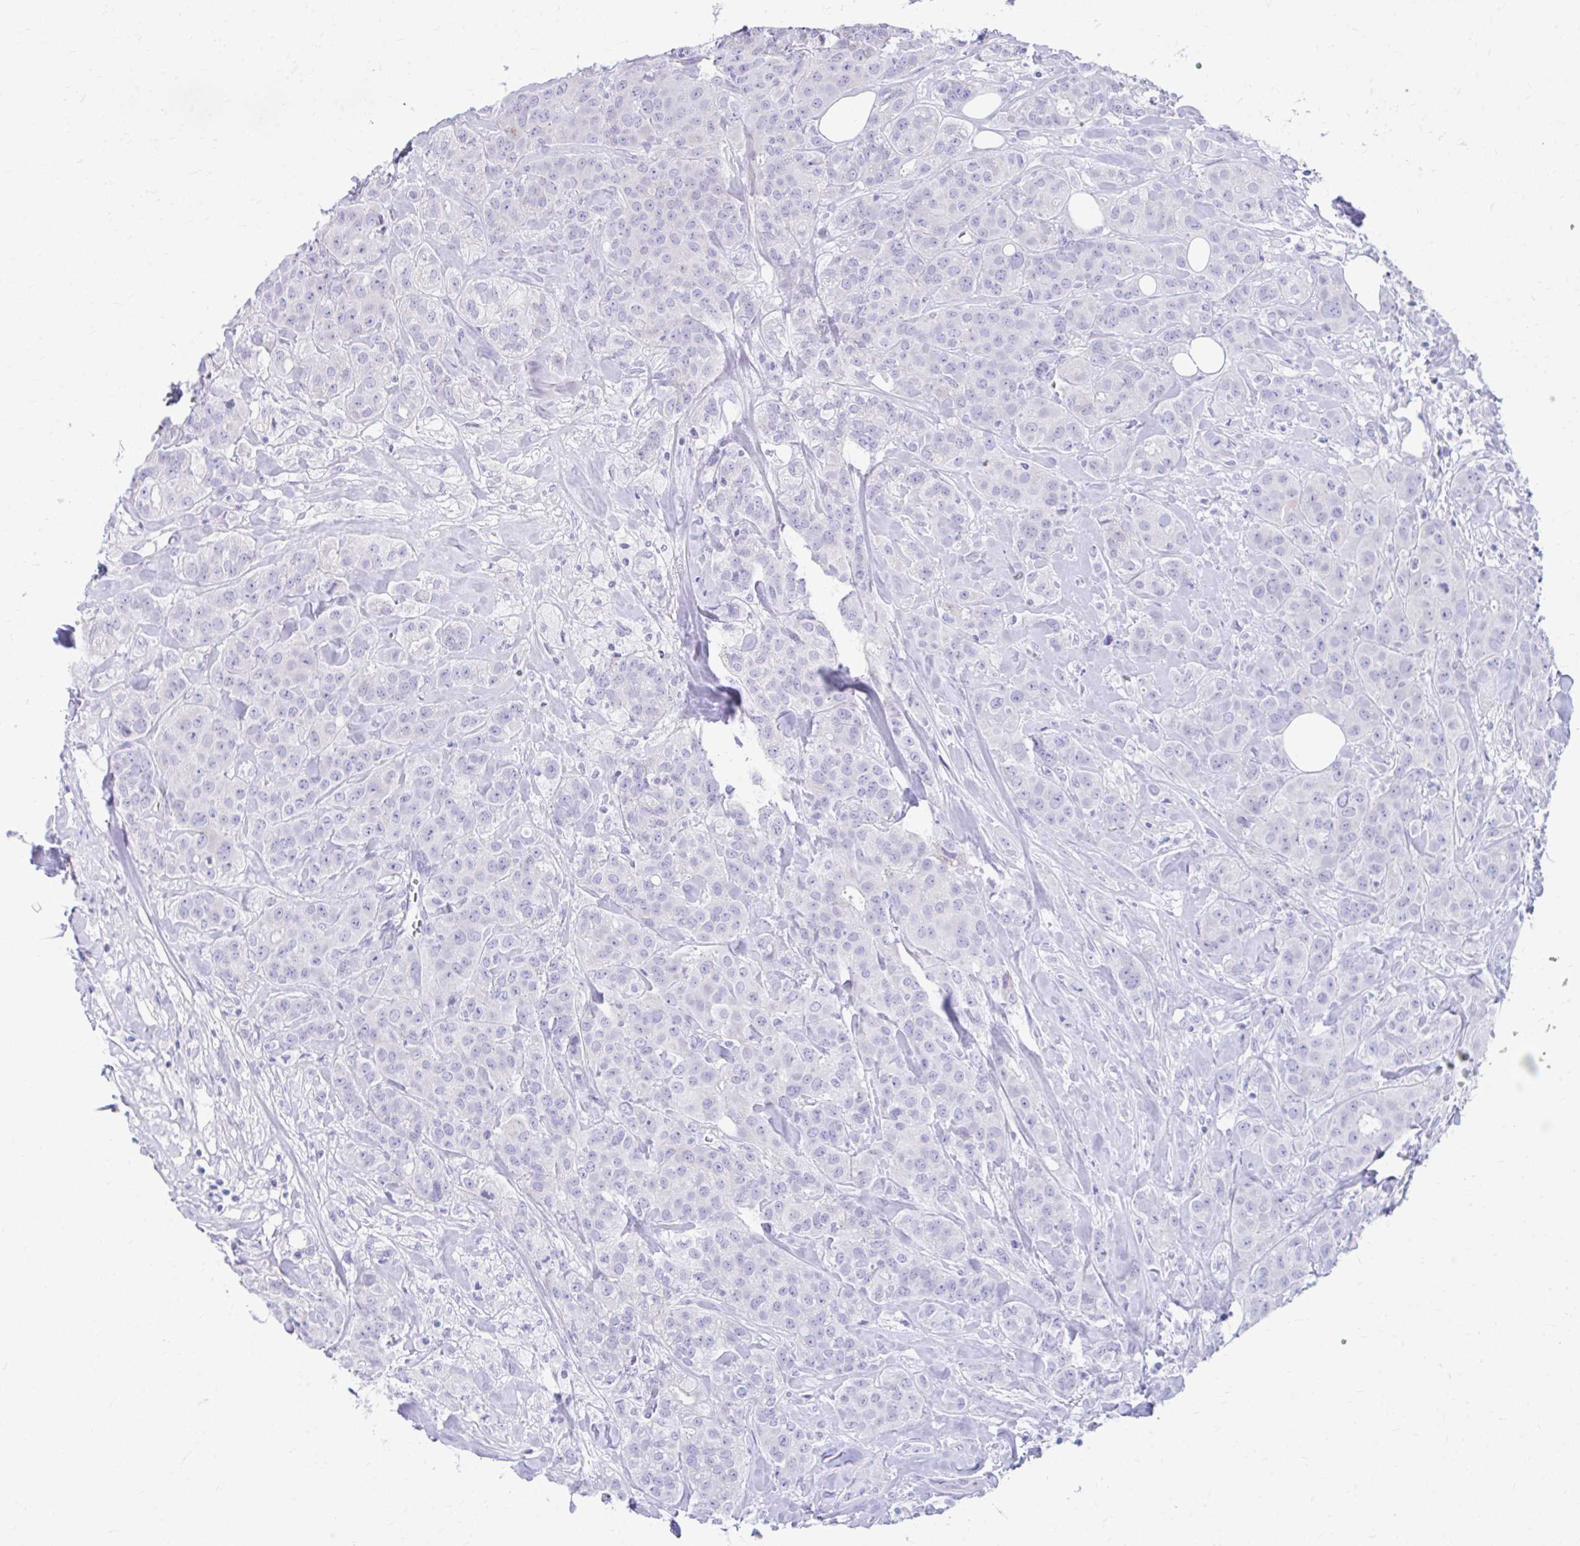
{"staining": {"intensity": "negative", "quantity": "none", "location": "none"}, "tissue": "breast cancer", "cell_type": "Tumor cells", "image_type": "cancer", "snomed": [{"axis": "morphology", "description": "Normal tissue, NOS"}, {"axis": "morphology", "description": "Duct carcinoma"}, {"axis": "topography", "description": "Breast"}], "caption": "DAB (3,3'-diaminobenzidine) immunohistochemical staining of invasive ductal carcinoma (breast) exhibits no significant staining in tumor cells.", "gene": "KRIT1", "patient": {"sex": "female", "age": 43}}